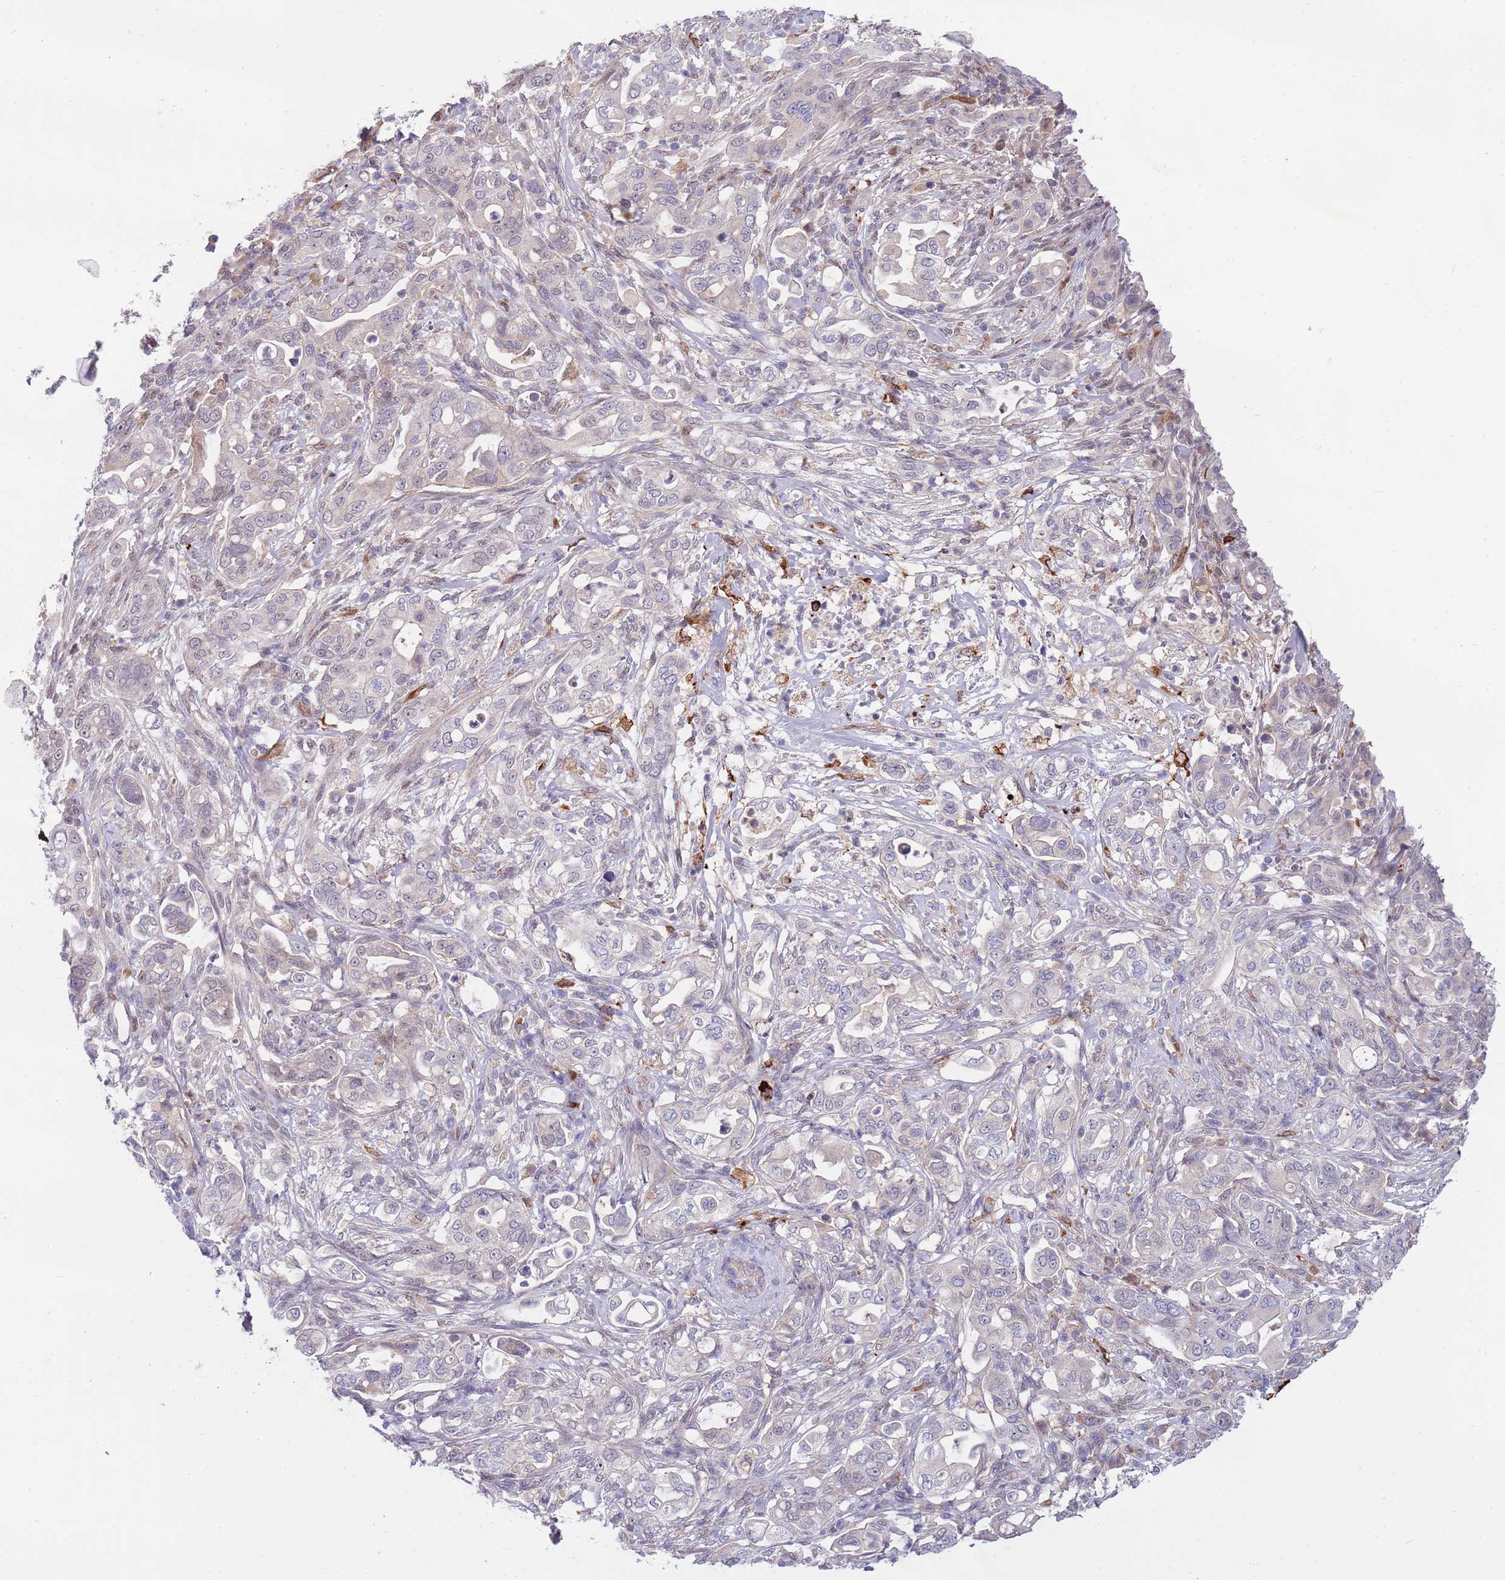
{"staining": {"intensity": "negative", "quantity": "none", "location": "none"}, "tissue": "pancreatic cancer", "cell_type": "Tumor cells", "image_type": "cancer", "snomed": [{"axis": "morphology", "description": "Normal tissue, NOS"}, {"axis": "morphology", "description": "Adenocarcinoma, NOS"}, {"axis": "topography", "description": "Lymph node"}, {"axis": "topography", "description": "Pancreas"}], "caption": "An image of adenocarcinoma (pancreatic) stained for a protein demonstrates no brown staining in tumor cells.", "gene": "NLRP6", "patient": {"sex": "female", "age": 67}}